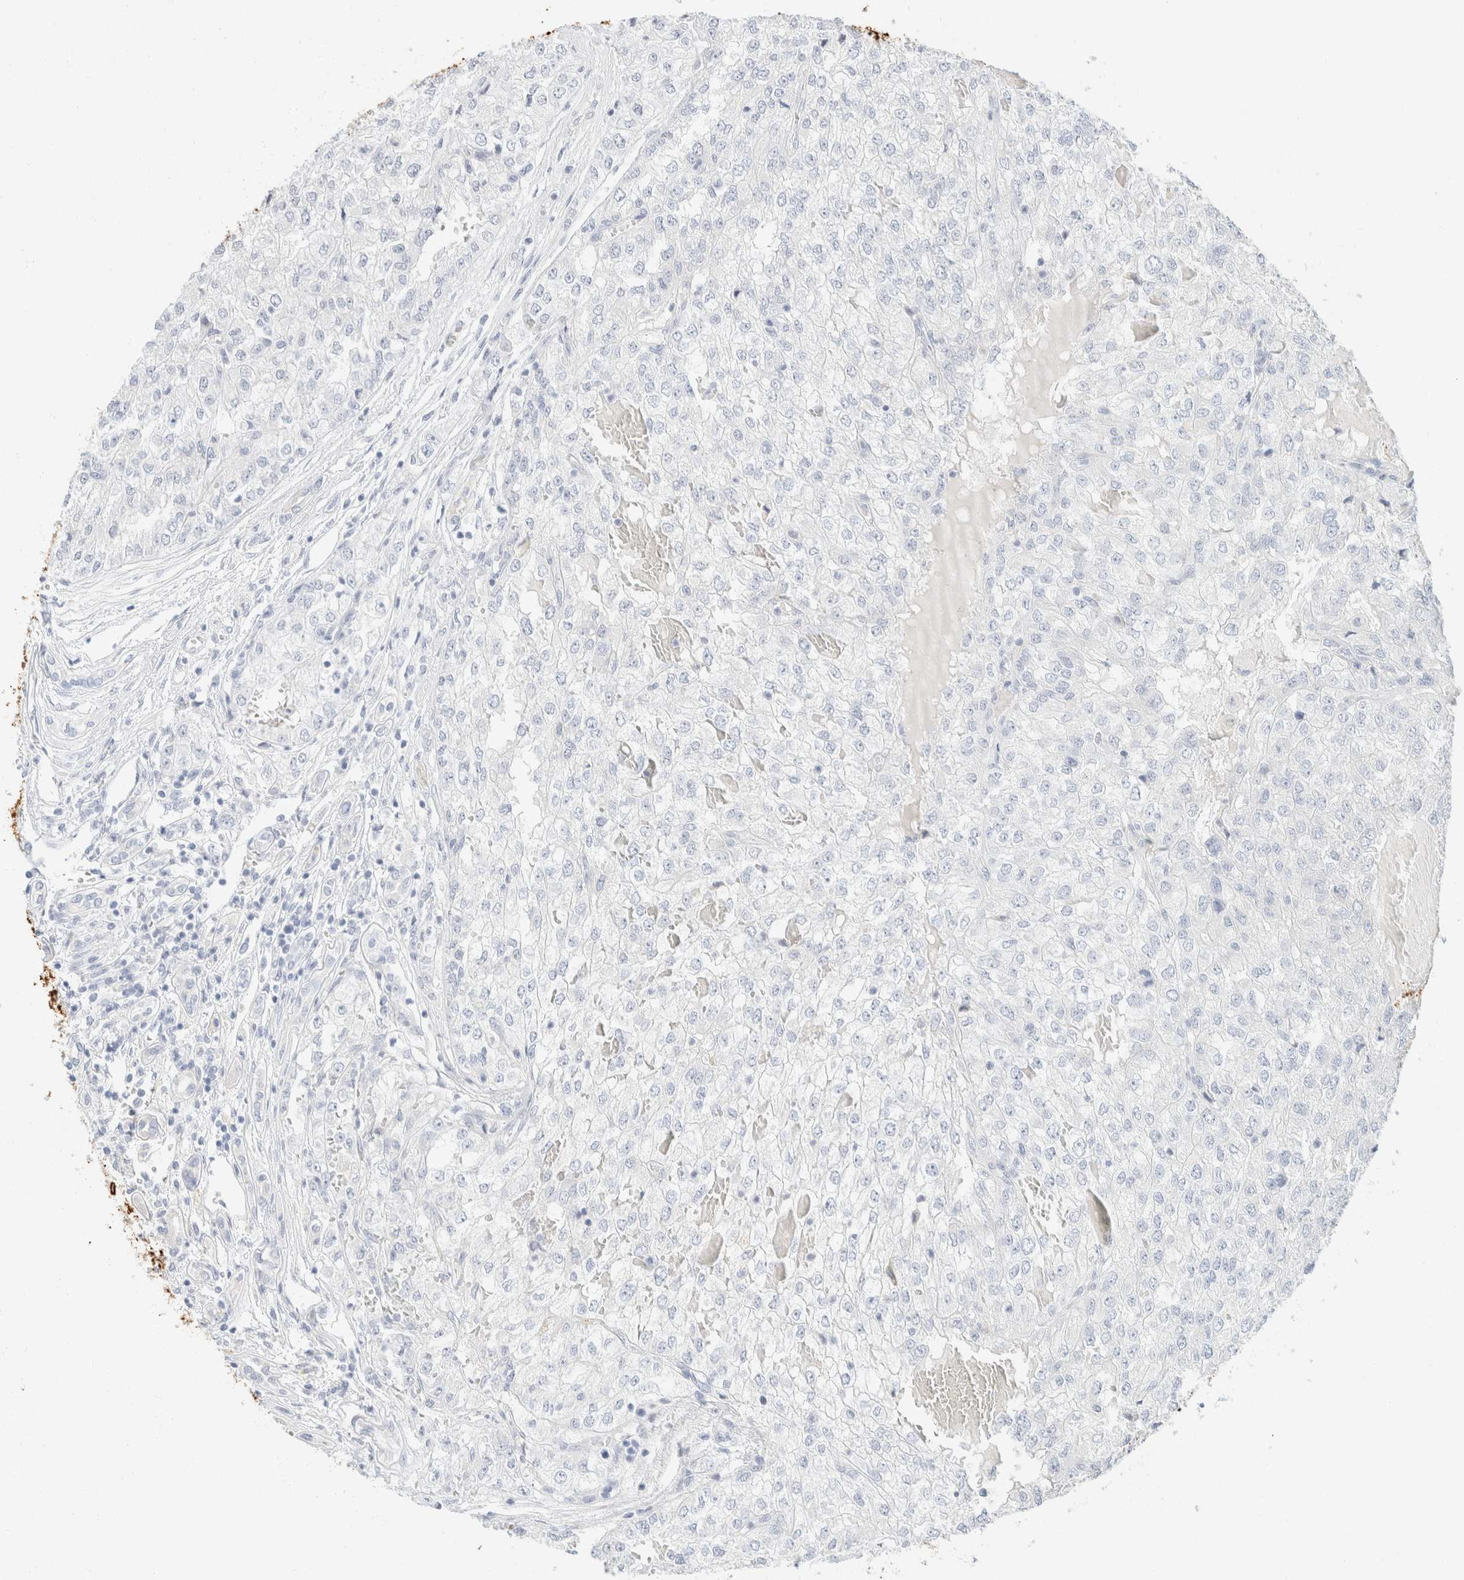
{"staining": {"intensity": "negative", "quantity": "none", "location": "none"}, "tissue": "renal cancer", "cell_type": "Tumor cells", "image_type": "cancer", "snomed": [{"axis": "morphology", "description": "Adenocarcinoma, NOS"}, {"axis": "topography", "description": "Kidney"}], "caption": "Tumor cells are negative for protein expression in human renal cancer (adenocarcinoma).", "gene": "KRT20", "patient": {"sex": "female", "age": 54}}